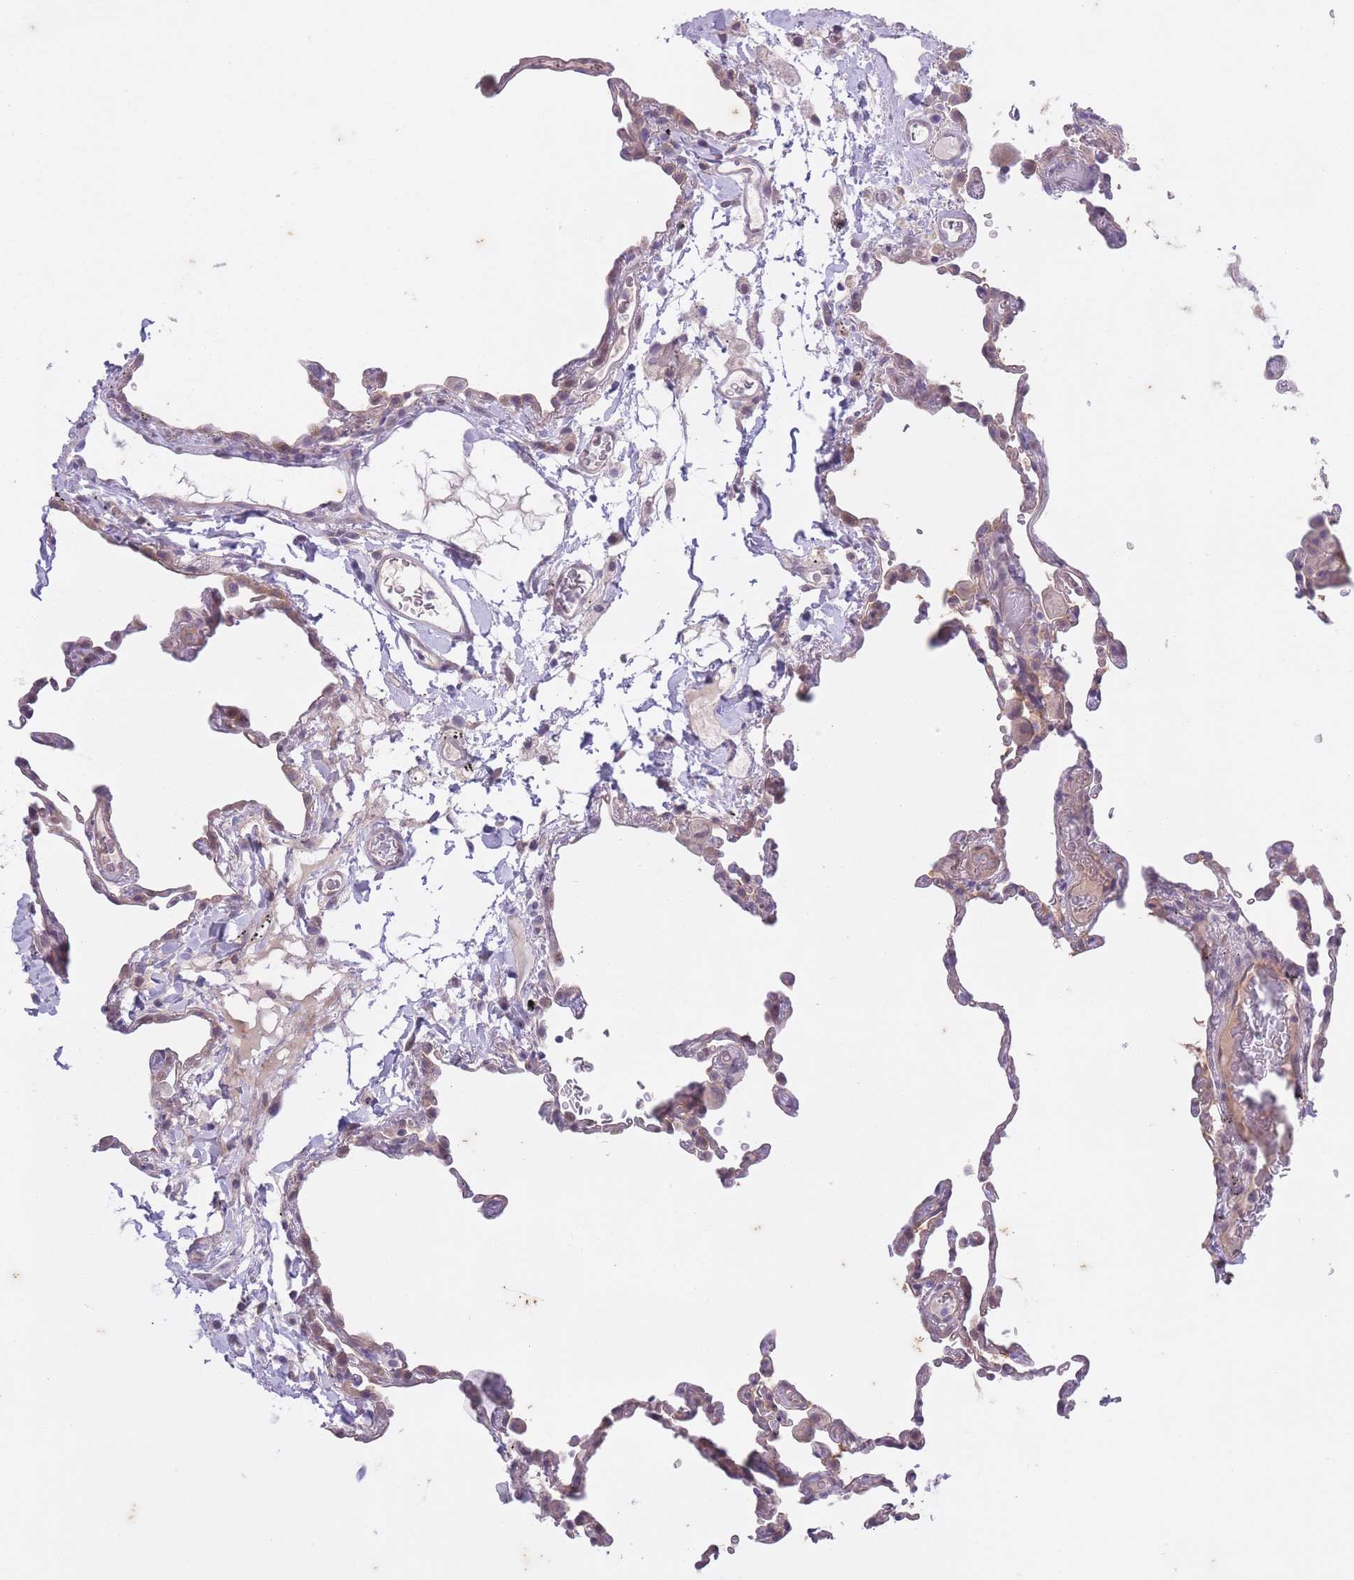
{"staining": {"intensity": "weak", "quantity": "<25%", "location": "cytoplasmic/membranous,nuclear"}, "tissue": "lung", "cell_type": "Alveolar cells", "image_type": "normal", "snomed": [{"axis": "morphology", "description": "Normal tissue, NOS"}, {"axis": "topography", "description": "Lung"}], "caption": "The histopathology image exhibits no significant staining in alveolar cells of lung. Nuclei are stained in blue.", "gene": "ARPIN", "patient": {"sex": "female", "age": 57}}